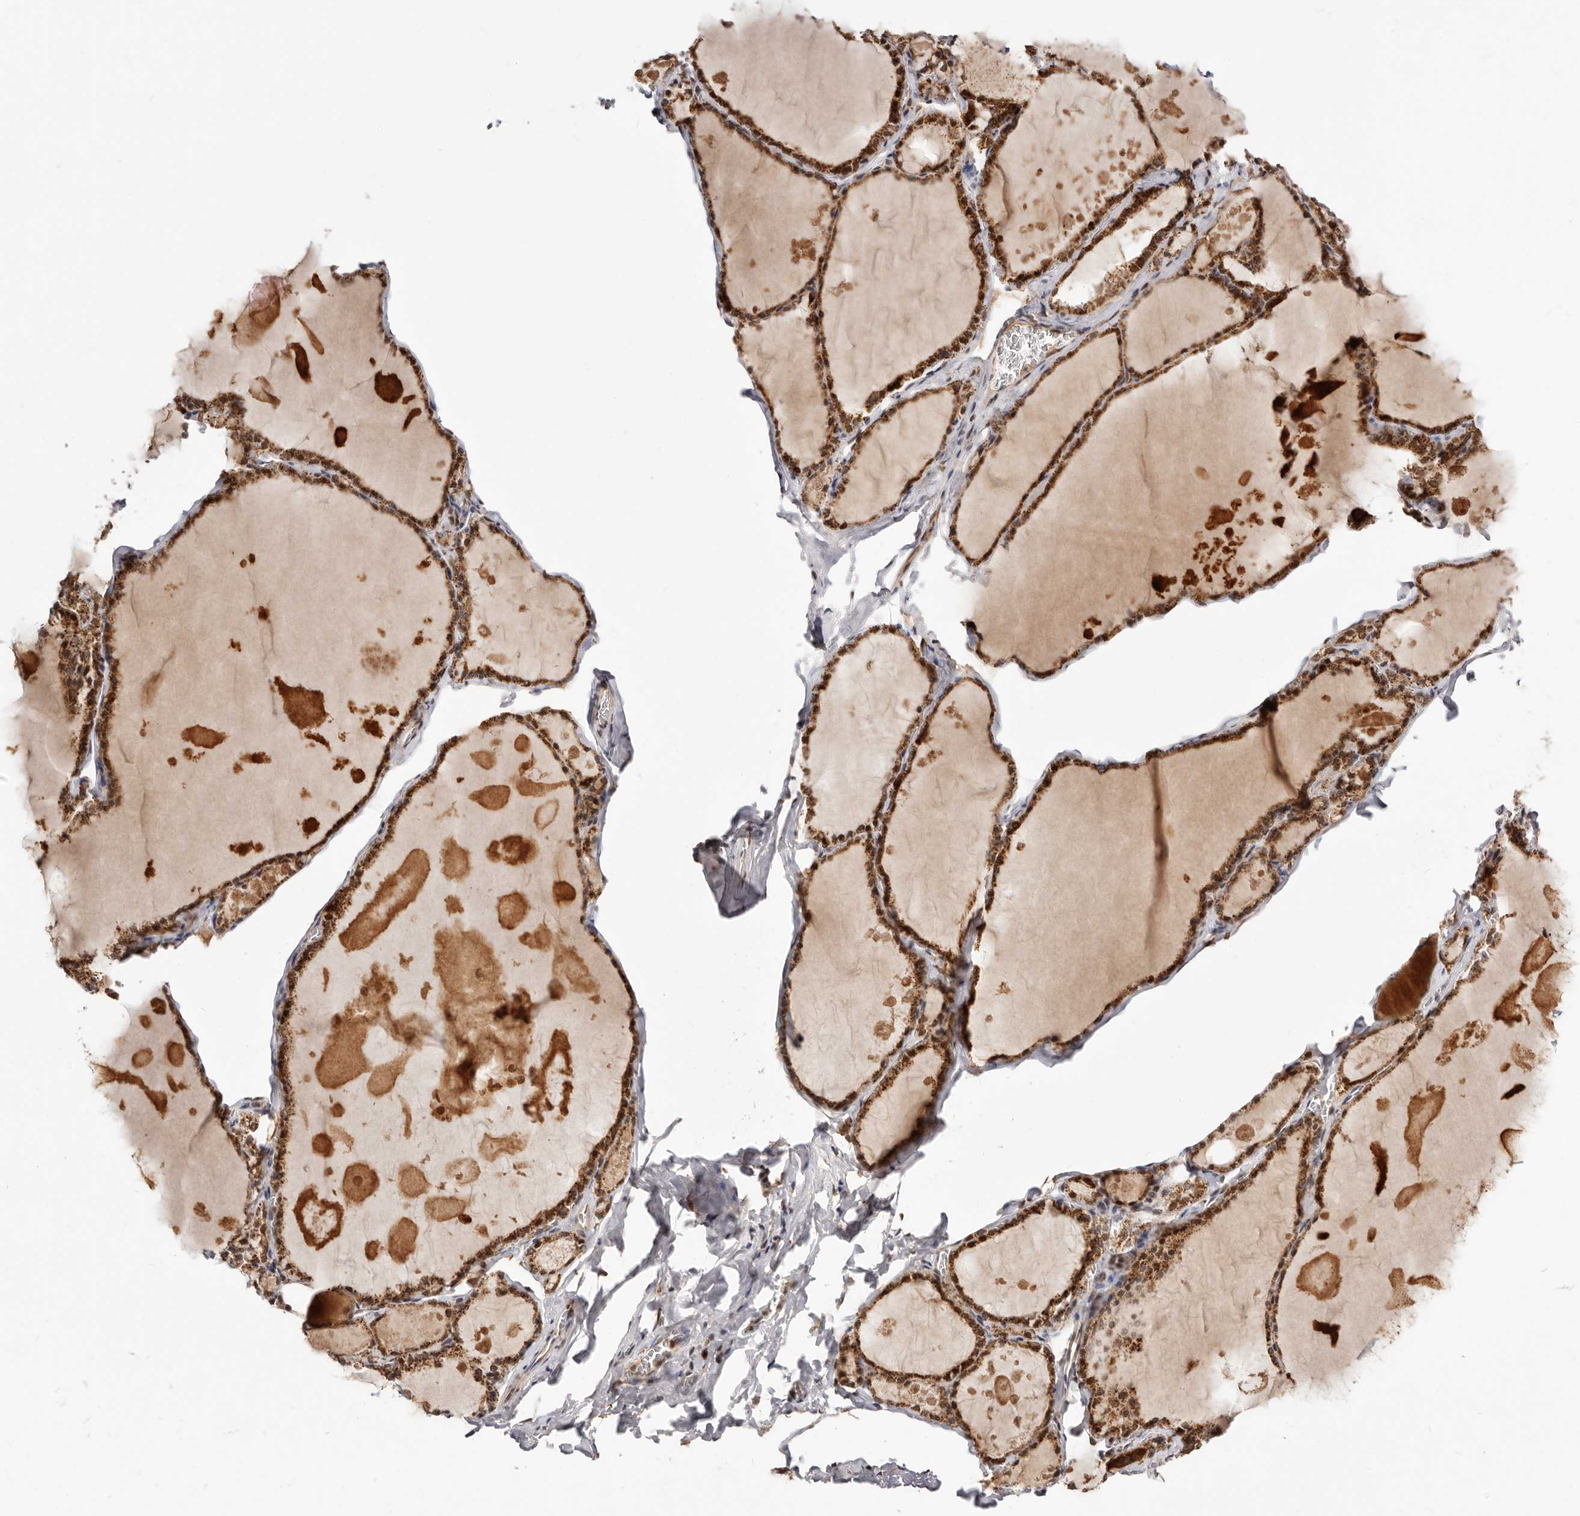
{"staining": {"intensity": "strong", "quantity": ">75%", "location": "cytoplasmic/membranous,nuclear"}, "tissue": "thyroid gland", "cell_type": "Glandular cells", "image_type": "normal", "snomed": [{"axis": "morphology", "description": "Normal tissue, NOS"}, {"axis": "topography", "description": "Thyroid gland"}], "caption": "Thyroid gland stained for a protein exhibits strong cytoplasmic/membranous,nuclear positivity in glandular cells. The protein is shown in brown color, while the nuclei are stained blue.", "gene": "SEC14L1", "patient": {"sex": "male", "age": 56}}